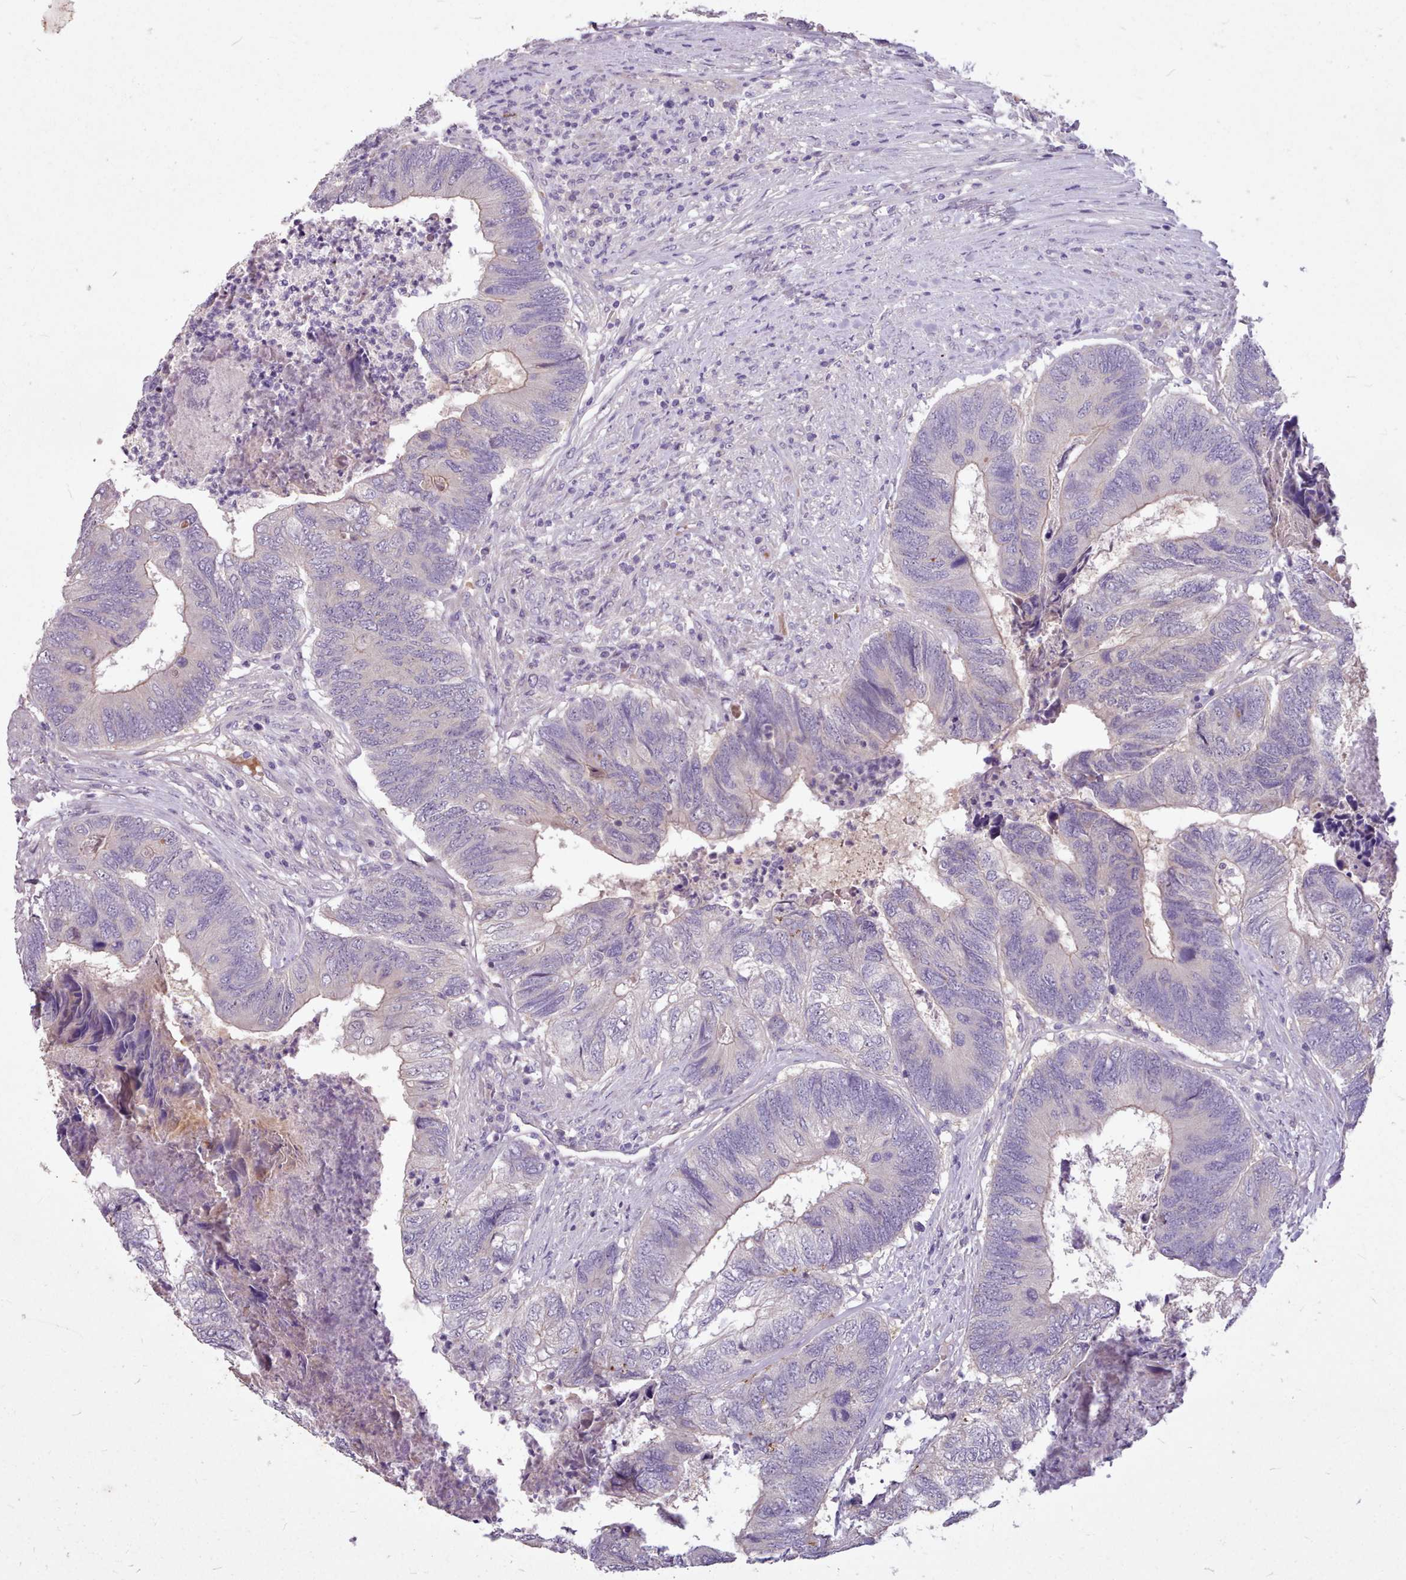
{"staining": {"intensity": "negative", "quantity": "none", "location": "none"}, "tissue": "colorectal cancer", "cell_type": "Tumor cells", "image_type": "cancer", "snomed": [{"axis": "morphology", "description": "Adenocarcinoma, NOS"}, {"axis": "topography", "description": "Colon"}], "caption": "A micrograph of colorectal adenocarcinoma stained for a protein reveals no brown staining in tumor cells. The staining is performed using DAB brown chromogen with nuclei counter-stained in using hematoxylin.", "gene": "ZNF607", "patient": {"sex": "female", "age": 67}}